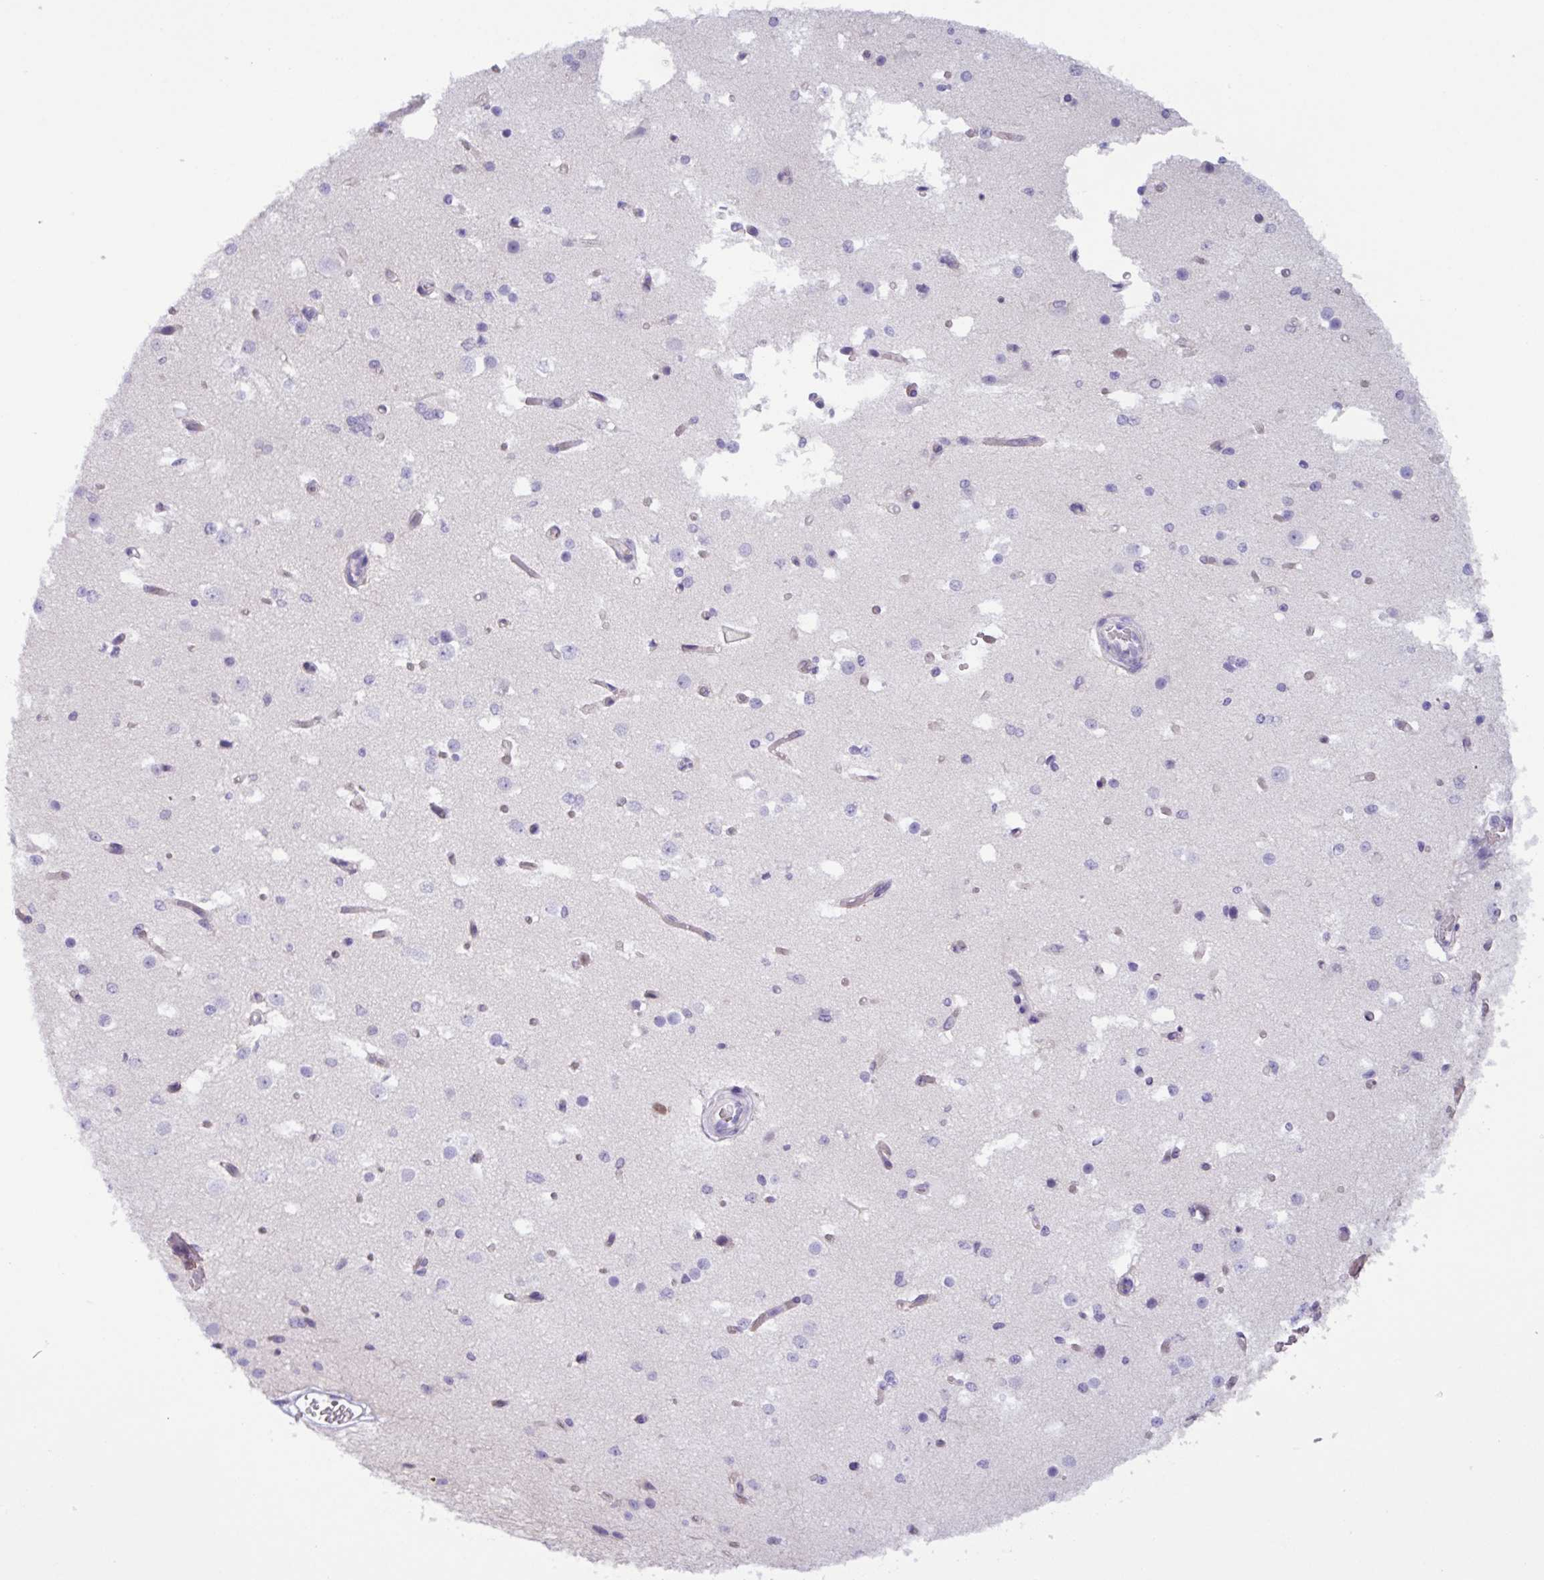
{"staining": {"intensity": "negative", "quantity": "none", "location": "none"}, "tissue": "cerebral cortex", "cell_type": "Endothelial cells", "image_type": "normal", "snomed": [{"axis": "morphology", "description": "Normal tissue, NOS"}, {"axis": "morphology", "description": "Inflammation, NOS"}, {"axis": "topography", "description": "Cerebral cortex"}], "caption": "DAB immunohistochemical staining of normal human cerebral cortex demonstrates no significant positivity in endothelial cells.", "gene": "TONSL", "patient": {"sex": "male", "age": 6}}